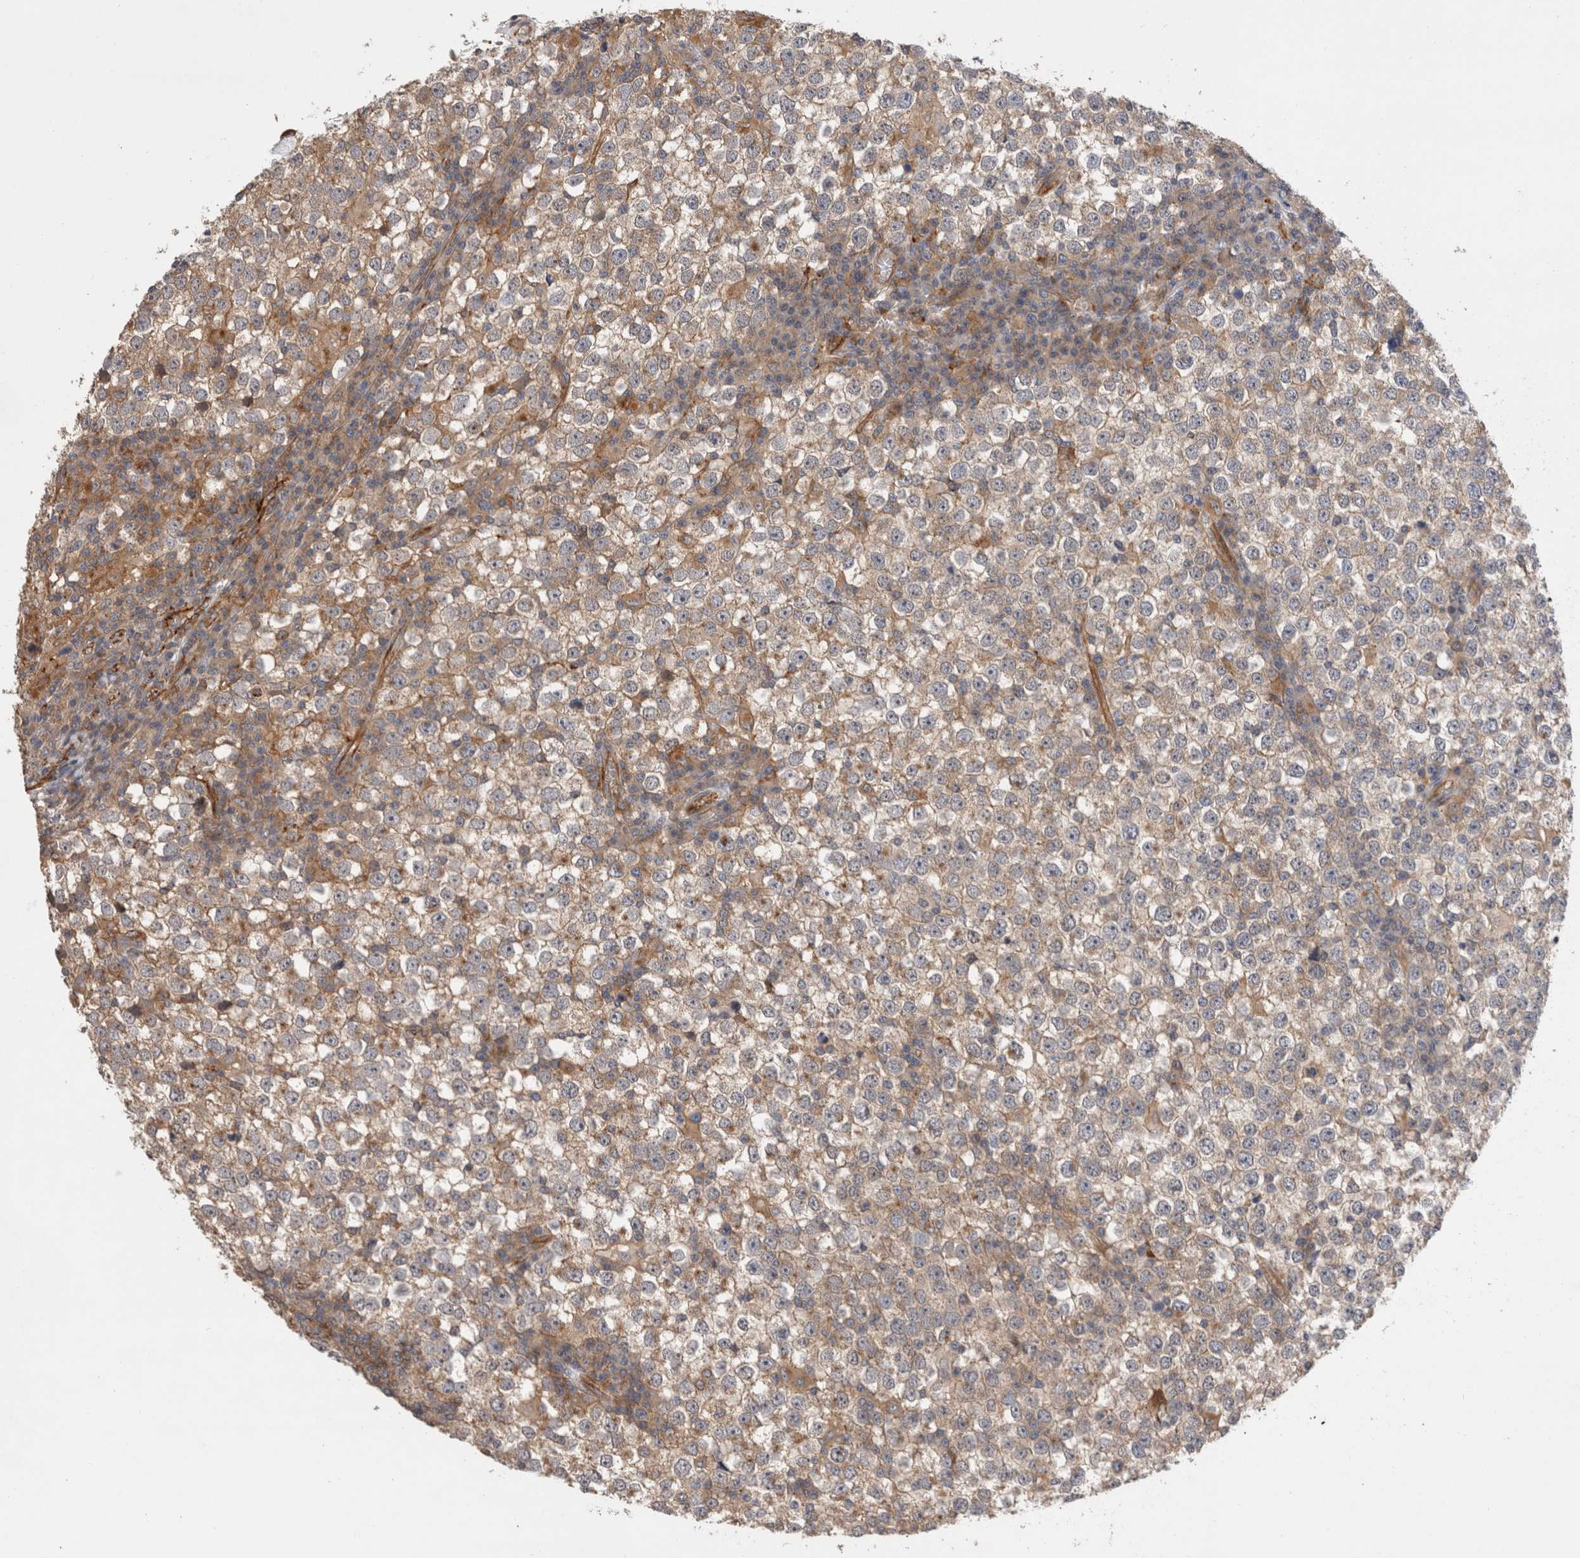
{"staining": {"intensity": "weak", "quantity": ">75%", "location": "cytoplasmic/membranous"}, "tissue": "testis cancer", "cell_type": "Tumor cells", "image_type": "cancer", "snomed": [{"axis": "morphology", "description": "Seminoma, NOS"}, {"axis": "topography", "description": "Testis"}], "caption": "Testis seminoma tissue exhibits weak cytoplasmic/membranous positivity in approximately >75% of tumor cells, visualized by immunohistochemistry. The protein of interest is stained brown, and the nuclei are stained in blue (DAB (3,3'-diaminobenzidine) IHC with brightfield microscopy, high magnification).", "gene": "BNIP2", "patient": {"sex": "male", "age": 65}}